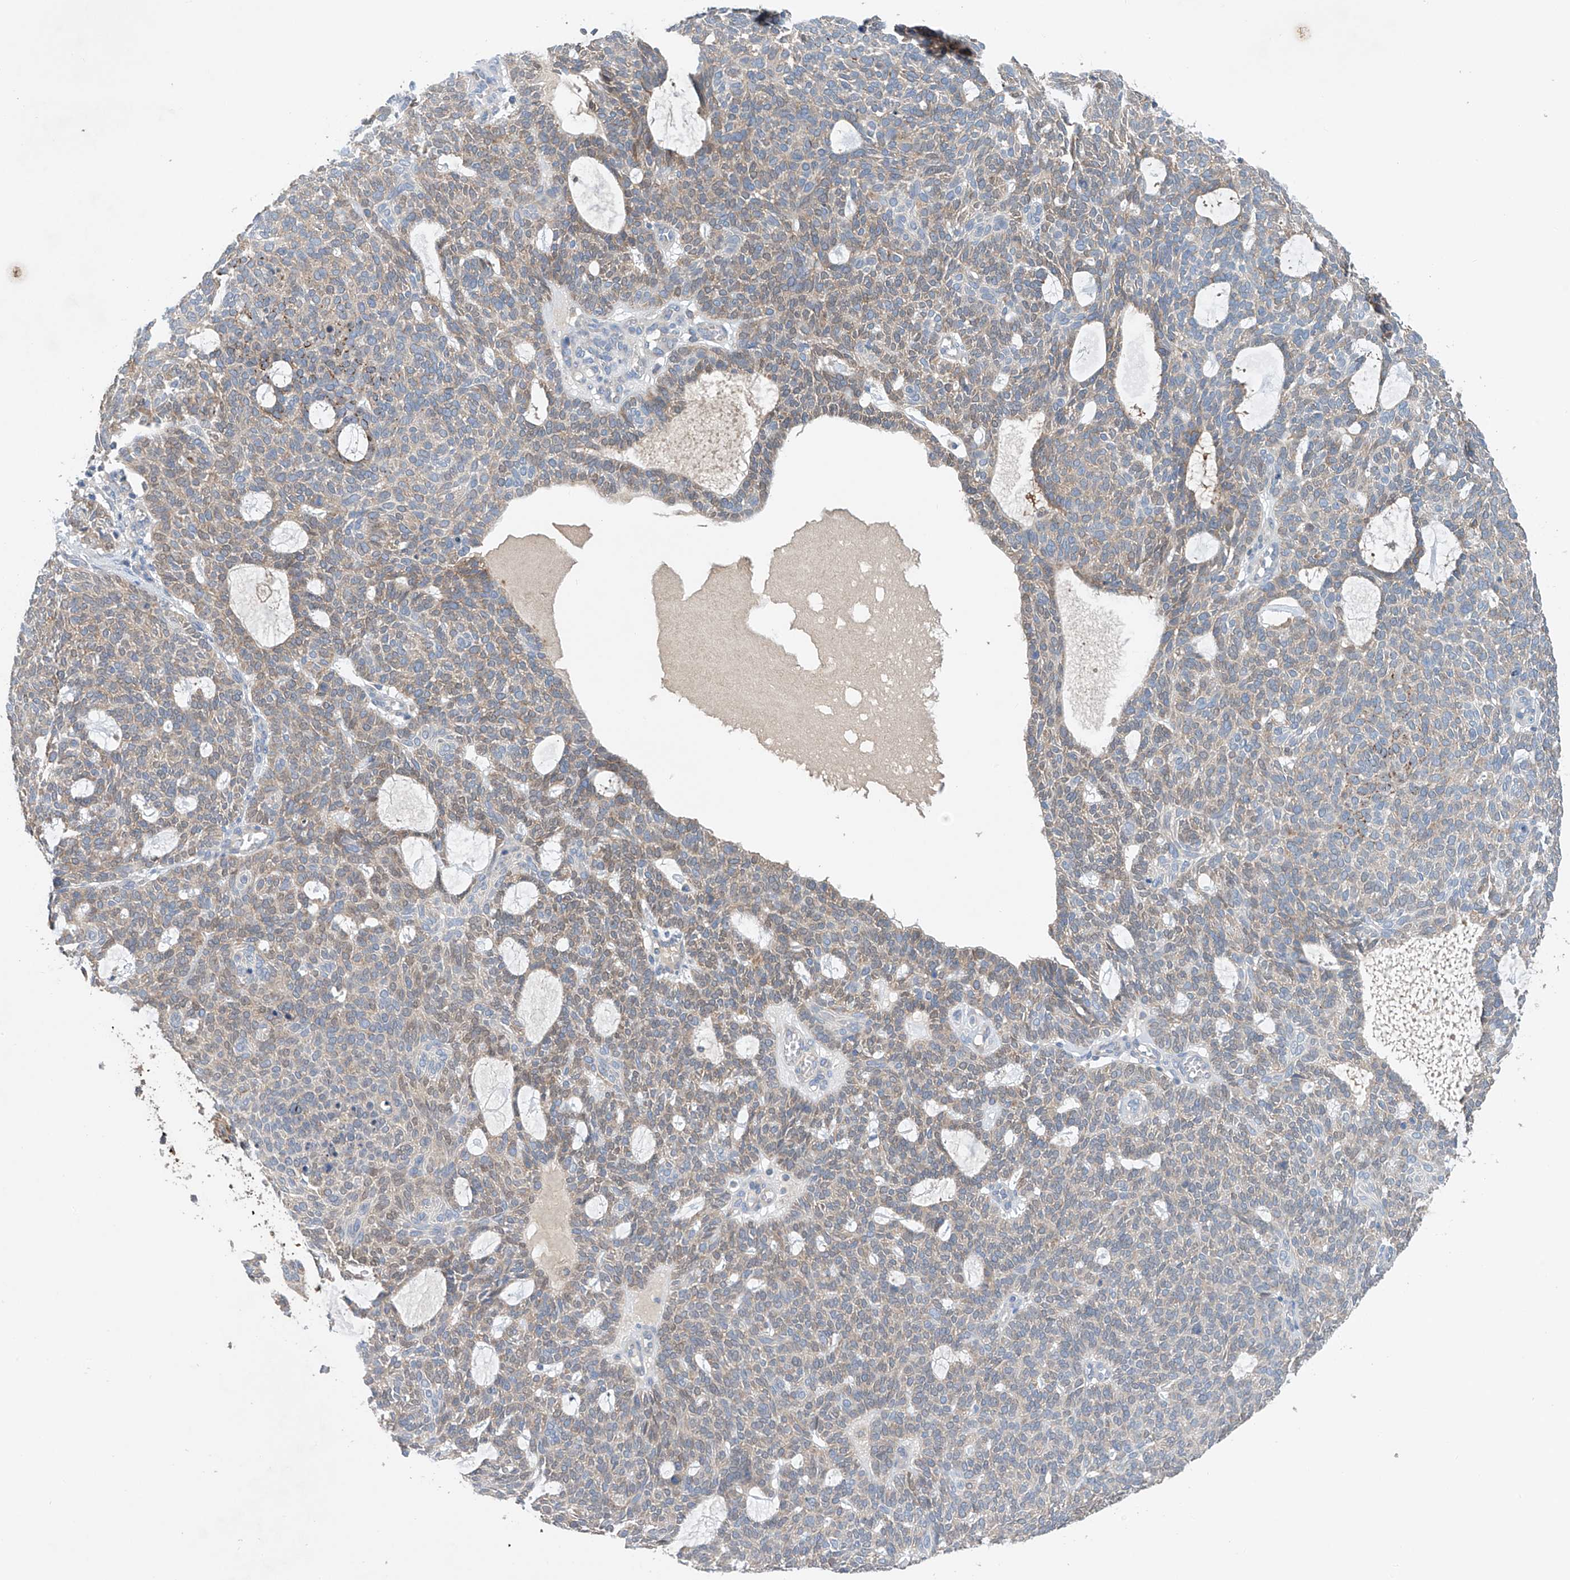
{"staining": {"intensity": "weak", "quantity": ">75%", "location": "cytoplasmic/membranous"}, "tissue": "skin cancer", "cell_type": "Tumor cells", "image_type": "cancer", "snomed": [{"axis": "morphology", "description": "Squamous cell carcinoma, NOS"}, {"axis": "topography", "description": "Skin"}], "caption": "Weak cytoplasmic/membranous protein expression is appreciated in about >75% of tumor cells in skin cancer (squamous cell carcinoma).", "gene": "GPC4", "patient": {"sex": "female", "age": 90}}